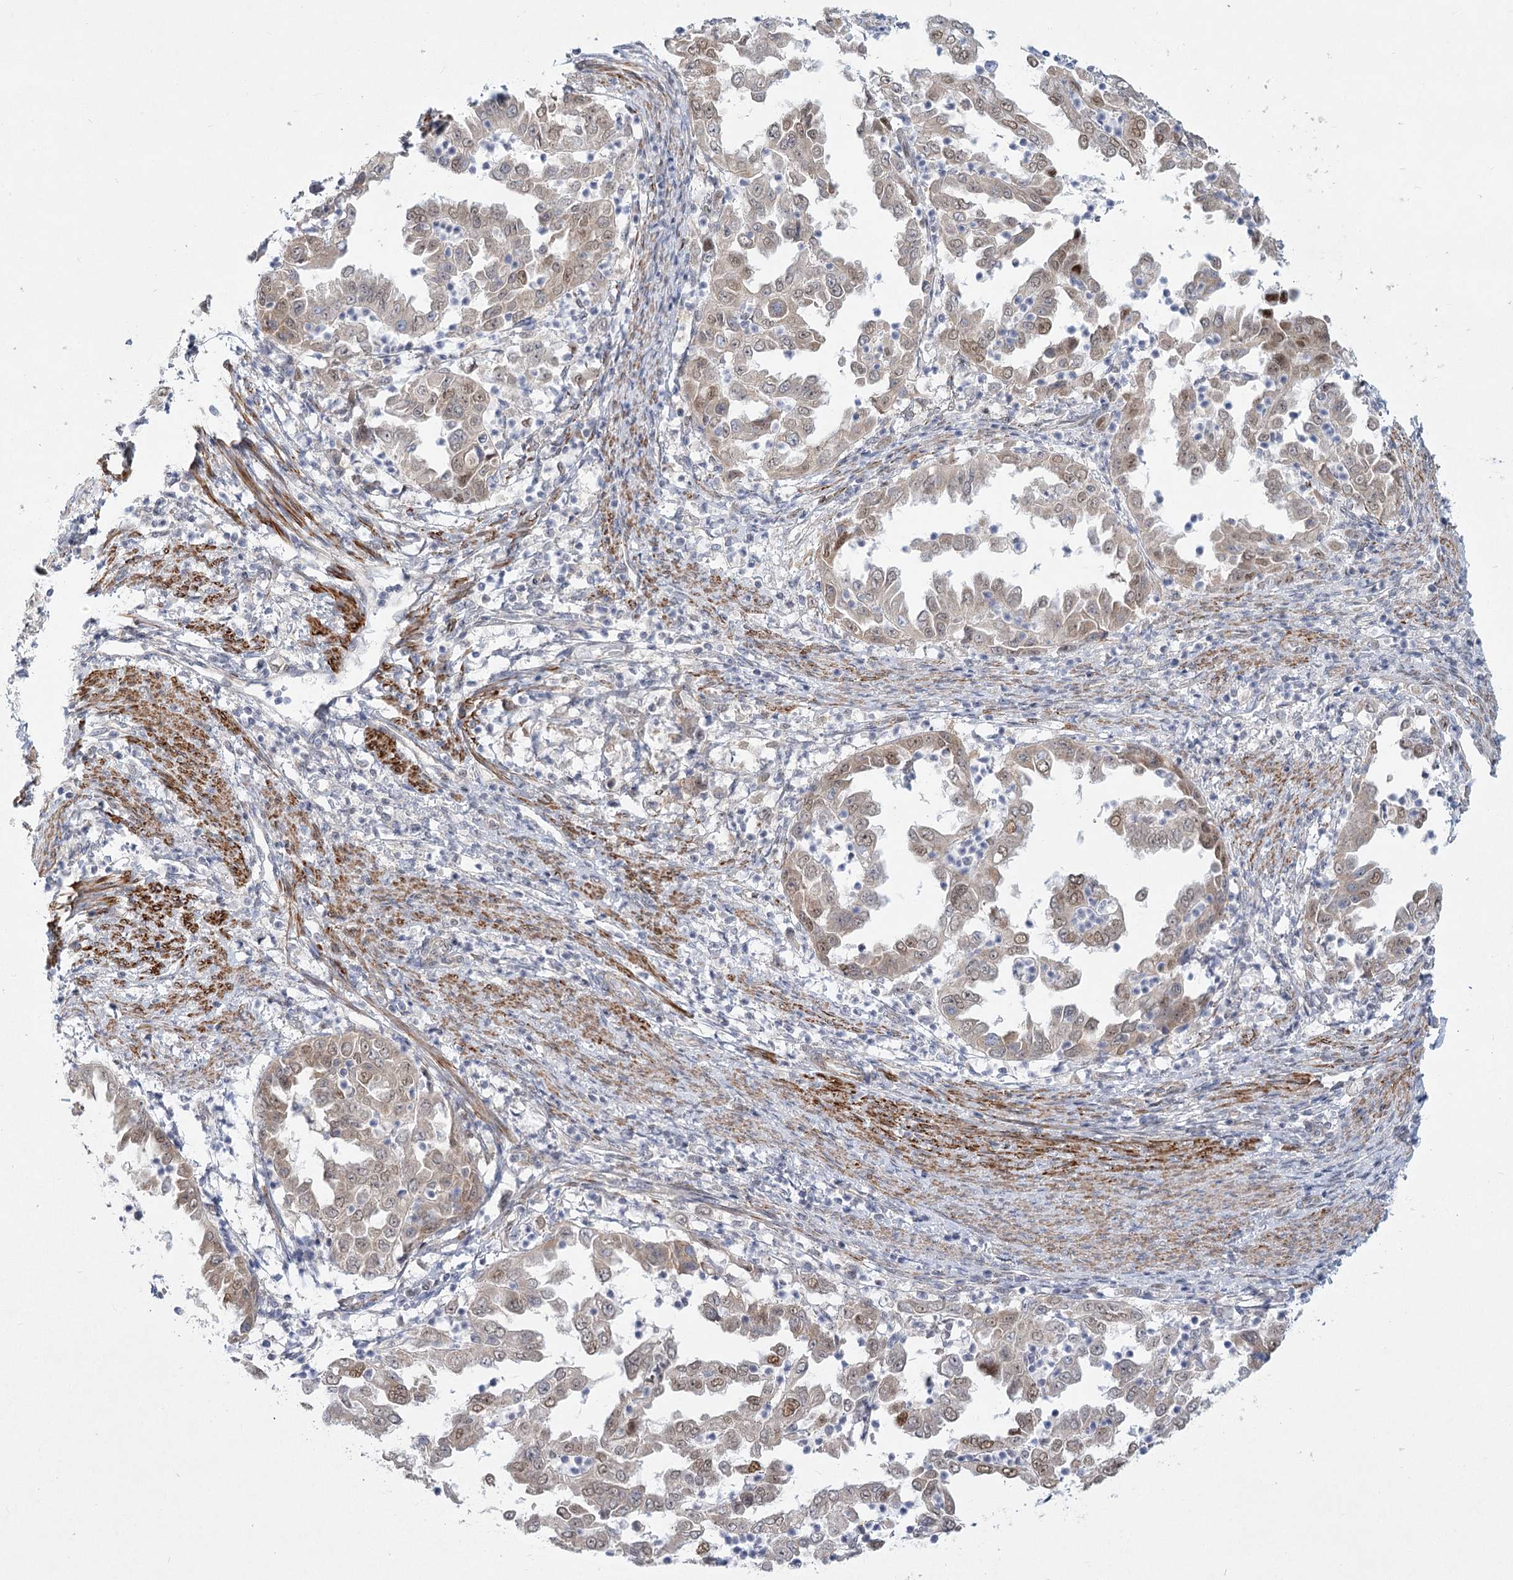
{"staining": {"intensity": "weak", "quantity": ">75%", "location": "nuclear"}, "tissue": "endometrial cancer", "cell_type": "Tumor cells", "image_type": "cancer", "snomed": [{"axis": "morphology", "description": "Adenocarcinoma, NOS"}, {"axis": "topography", "description": "Endometrium"}], "caption": "The photomicrograph demonstrates staining of endometrial cancer (adenocarcinoma), revealing weak nuclear protein expression (brown color) within tumor cells. (DAB = brown stain, brightfield microscopy at high magnification).", "gene": "ARSI", "patient": {"sex": "female", "age": 85}}